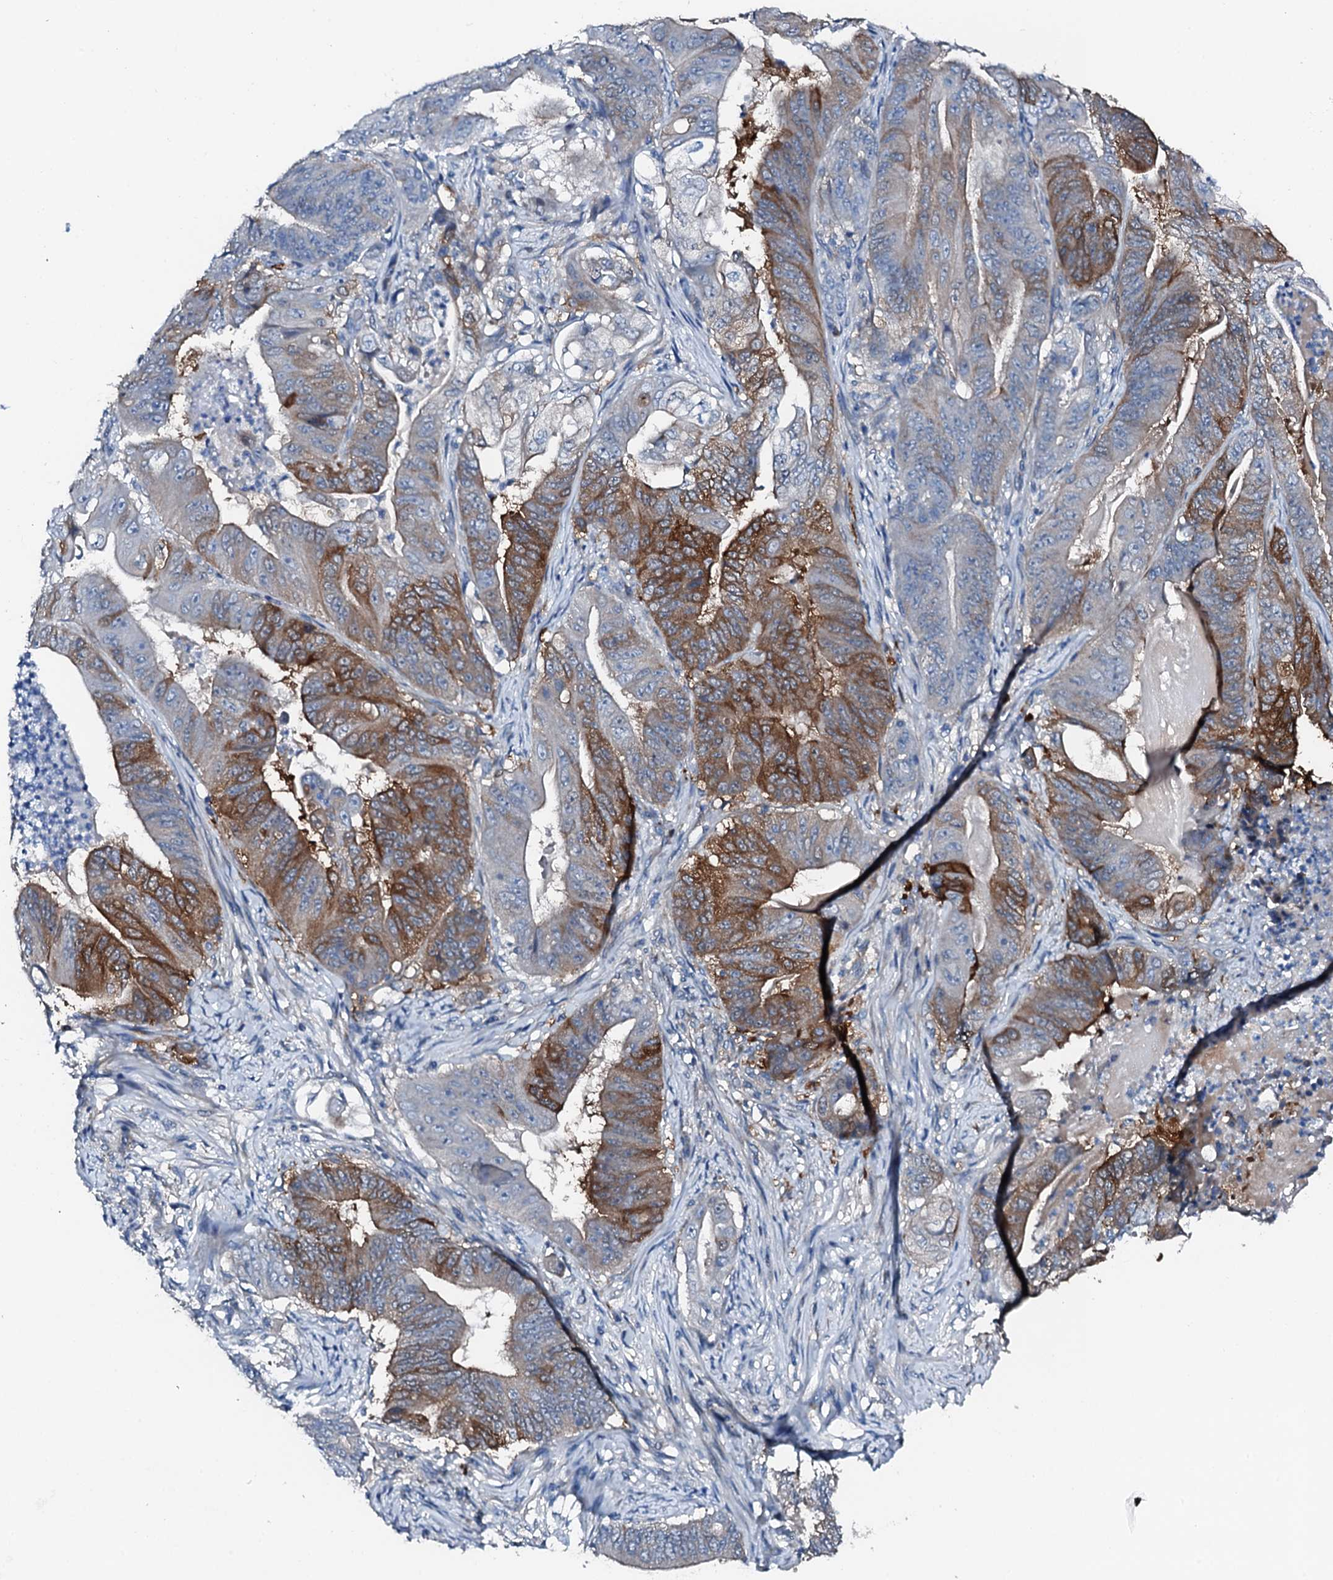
{"staining": {"intensity": "moderate", "quantity": "25%-75%", "location": "cytoplasmic/membranous"}, "tissue": "stomach cancer", "cell_type": "Tumor cells", "image_type": "cancer", "snomed": [{"axis": "morphology", "description": "Adenocarcinoma, NOS"}, {"axis": "topography", "description": "Stomach"}], "caption": "There is medium levels of moderate cytoplasmic/membranous staining in tumor cells of stomach cancer, as demonstrated by immunohistochemical staining (brown color).", "gene": "GFOD2", "patient": {"sex": "female", "age": 73}}